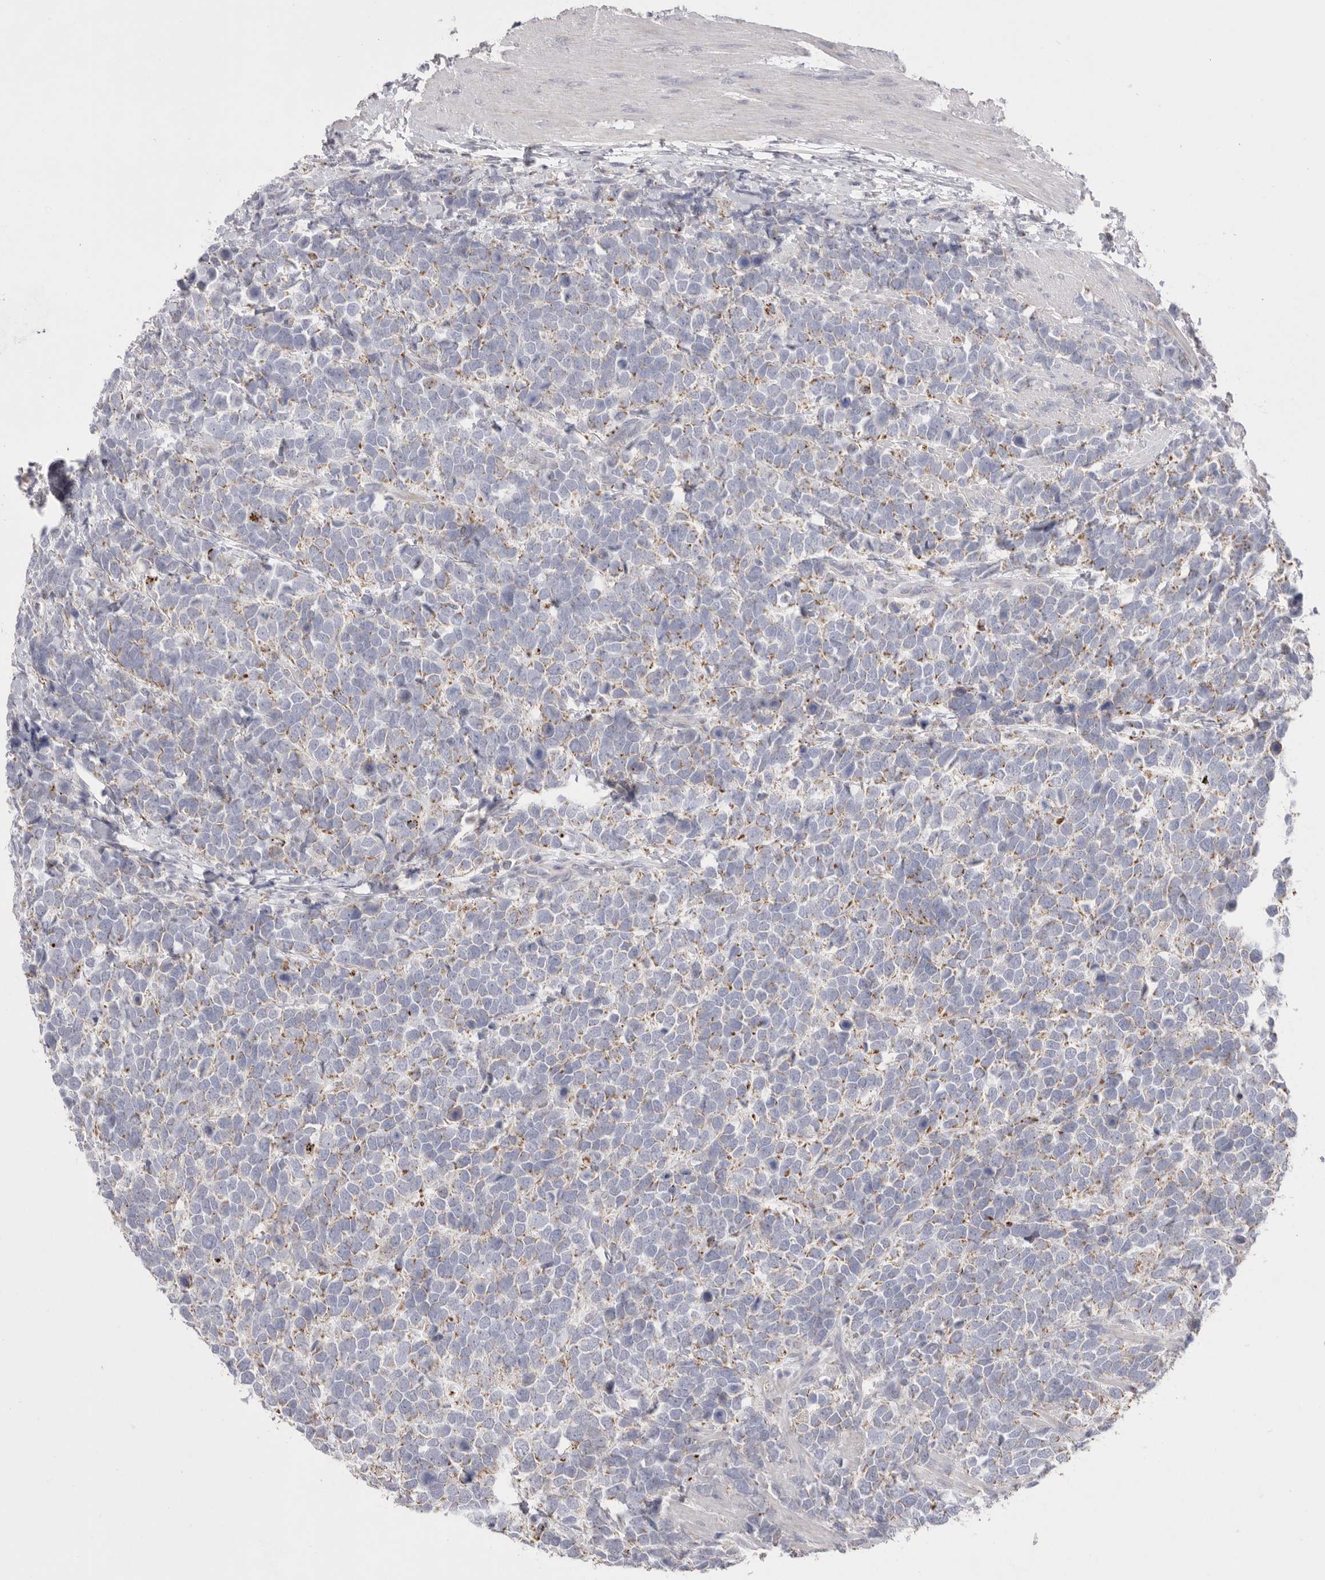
{"staining": {"intensity": "weak", "quantity": "25%-75%", "location": "cytoplasmic/membranous"}, "tissue": "urothelial cancer", "cell_type": "Tumor cells", "image_type": "cancer", "snomed": [{"axis": "morphology", "description": "Urothelial carcinoma, High grade"}, {"axis": "topography", "description": "Urinary bladder"}], "caption": "Protein expression analysis of human urothelial carcinoma (high-grade) reveals weak cytoplasmic/membranous expression in approximately 25%-75% of tumor cells. Ihc stains the protein in brown and the nuclei are stained blue.", "gene": "VDAC3", "patient": {"sex": "female", "age": 82}}